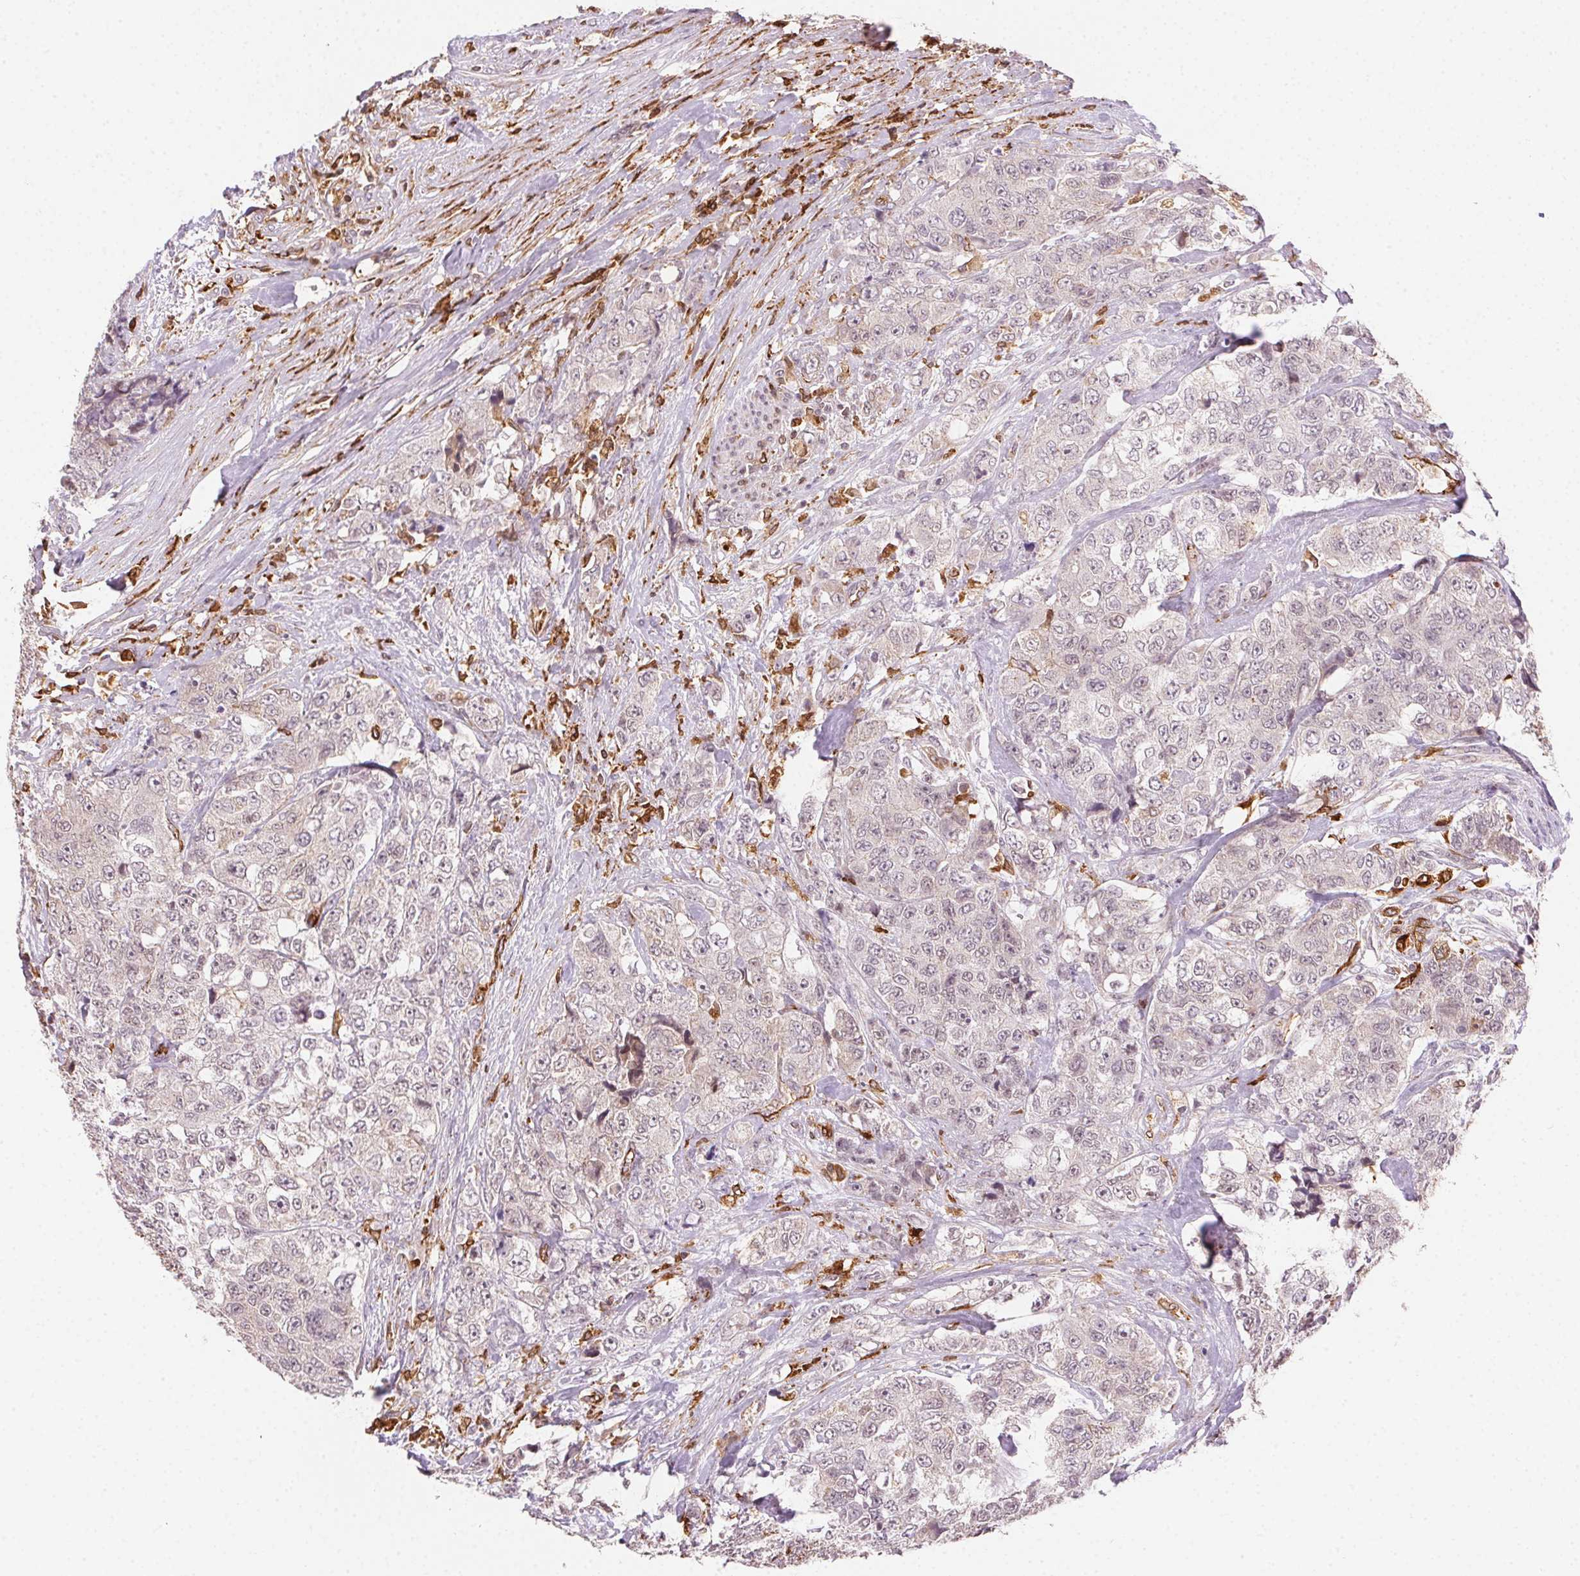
{"staining": {"intensity": "negative", "quantity": "none", "location": "none"}, "tissue": "urothelial cancer", "cell_type": "Tumor cells", "image_type": "cancer", "snomed": [{"axis": "morphology", "description": "Urothelial carcinoma, High grade"}, {"axis": "topography", "description": "Urinary bladder"}], "caption": "DAB immunohistochemical staining of human urothelial carcinoma (high-grade) exhibits no significant expression in tumor cells. The staining is performed using DAB (3,3'-diaminobenzidine) brown chromogen with nuclei counter-stained in using hematoxylin.", "gene": "RNASET2", "patient": {"sex": "female", "age": 78}}